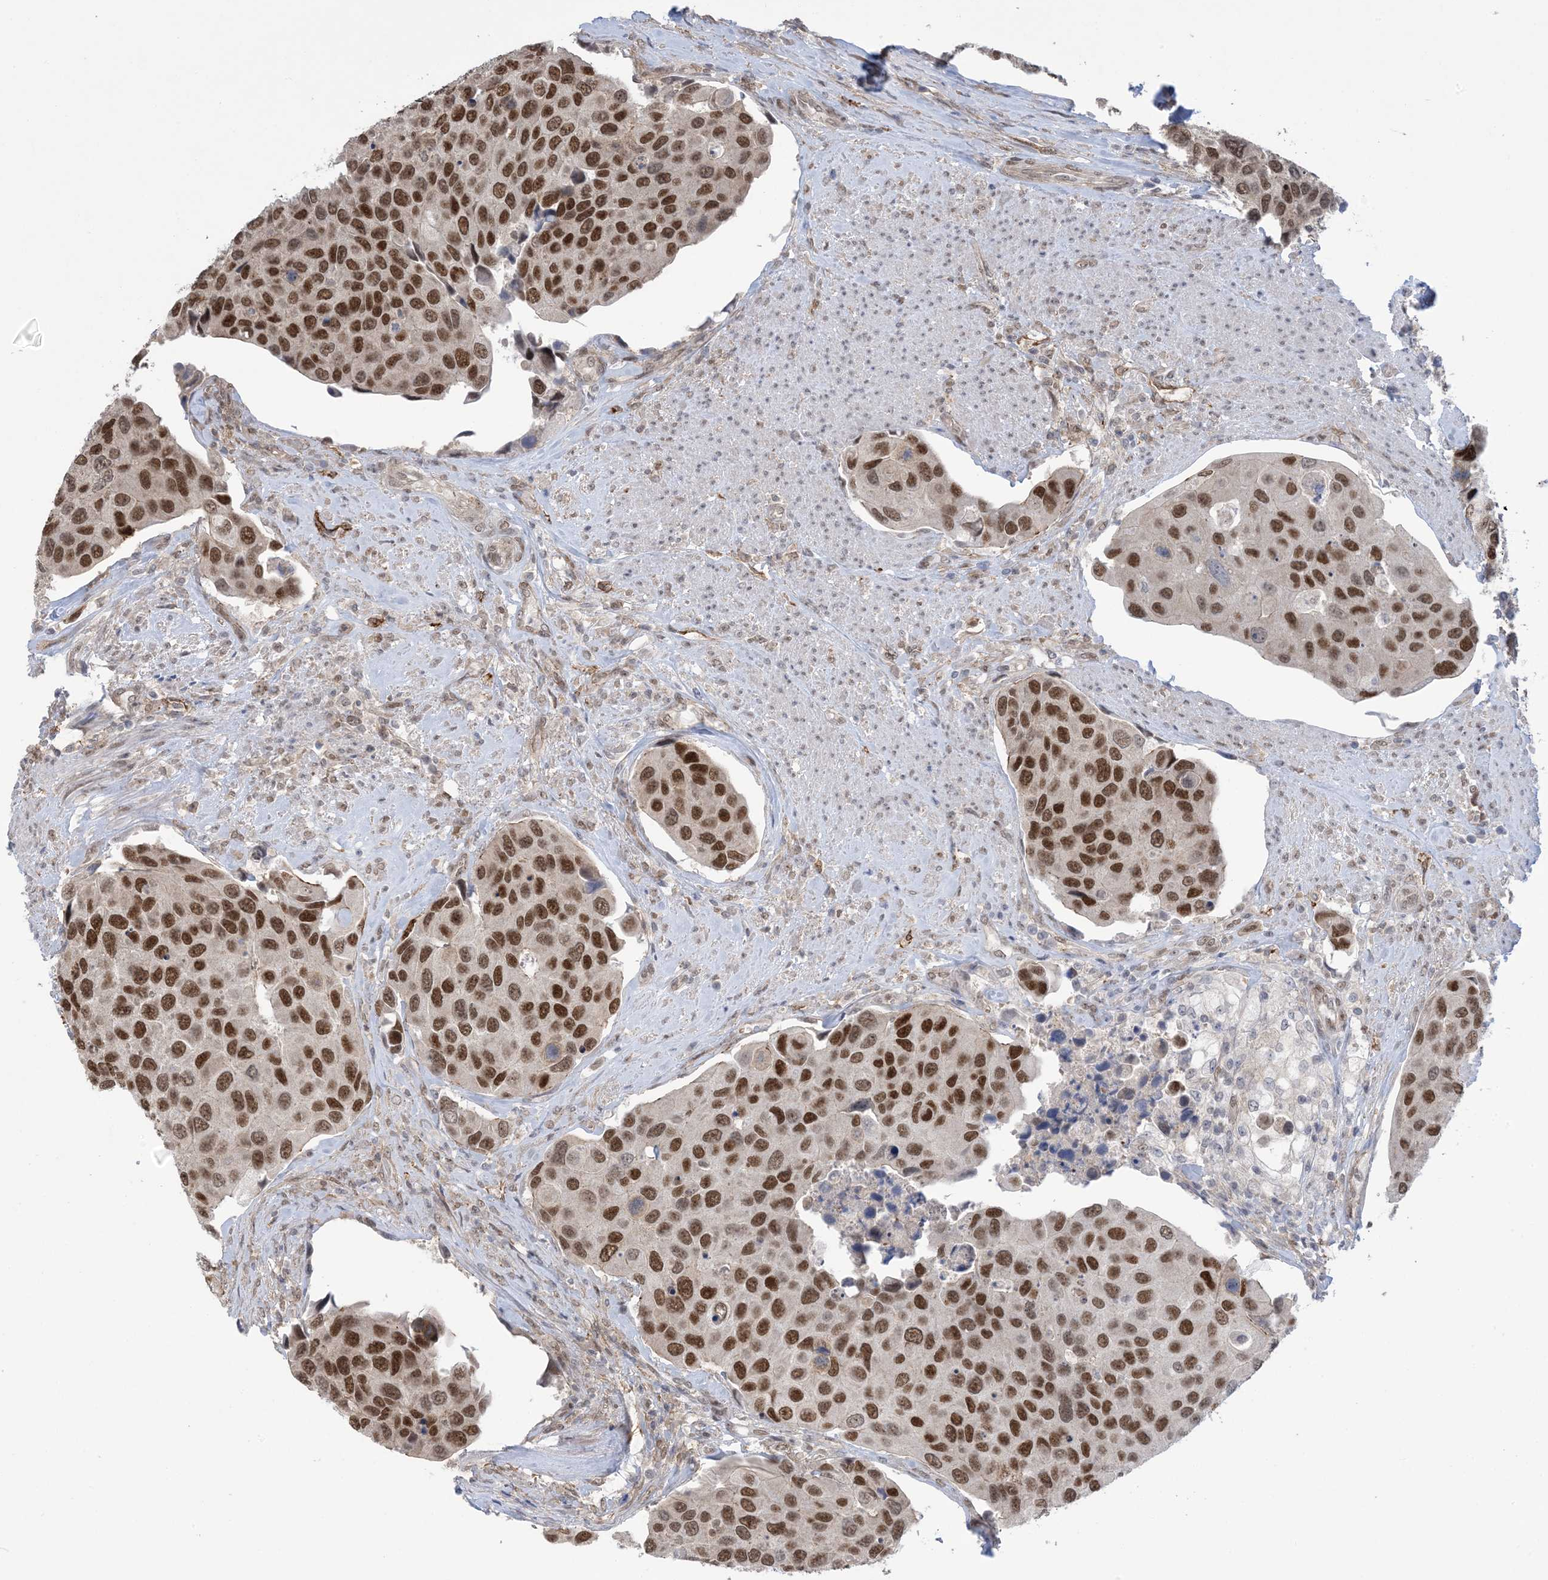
{"staining": {"intensity": "strong", "quantity": "25%-75%", "location": "nuclear"}, "tissue": "urothelial cancer", "cell_type": "Tumor cells", "image_type": "cancer", "snomed": [{"axis": "morphology", "description": "Urothelial carcinoma, High grade"}, {"axis": "topography", "description": "Urinary bladder"}], "caption": "IHC photomicrograph of urothelial cancer stained for a protein (brown), which exhibits high levels of strong nuclear staining in about 25%-75% of tumor cells.", "gene": "ZNF8", "patient": {"sex": "male", "age": 74}}